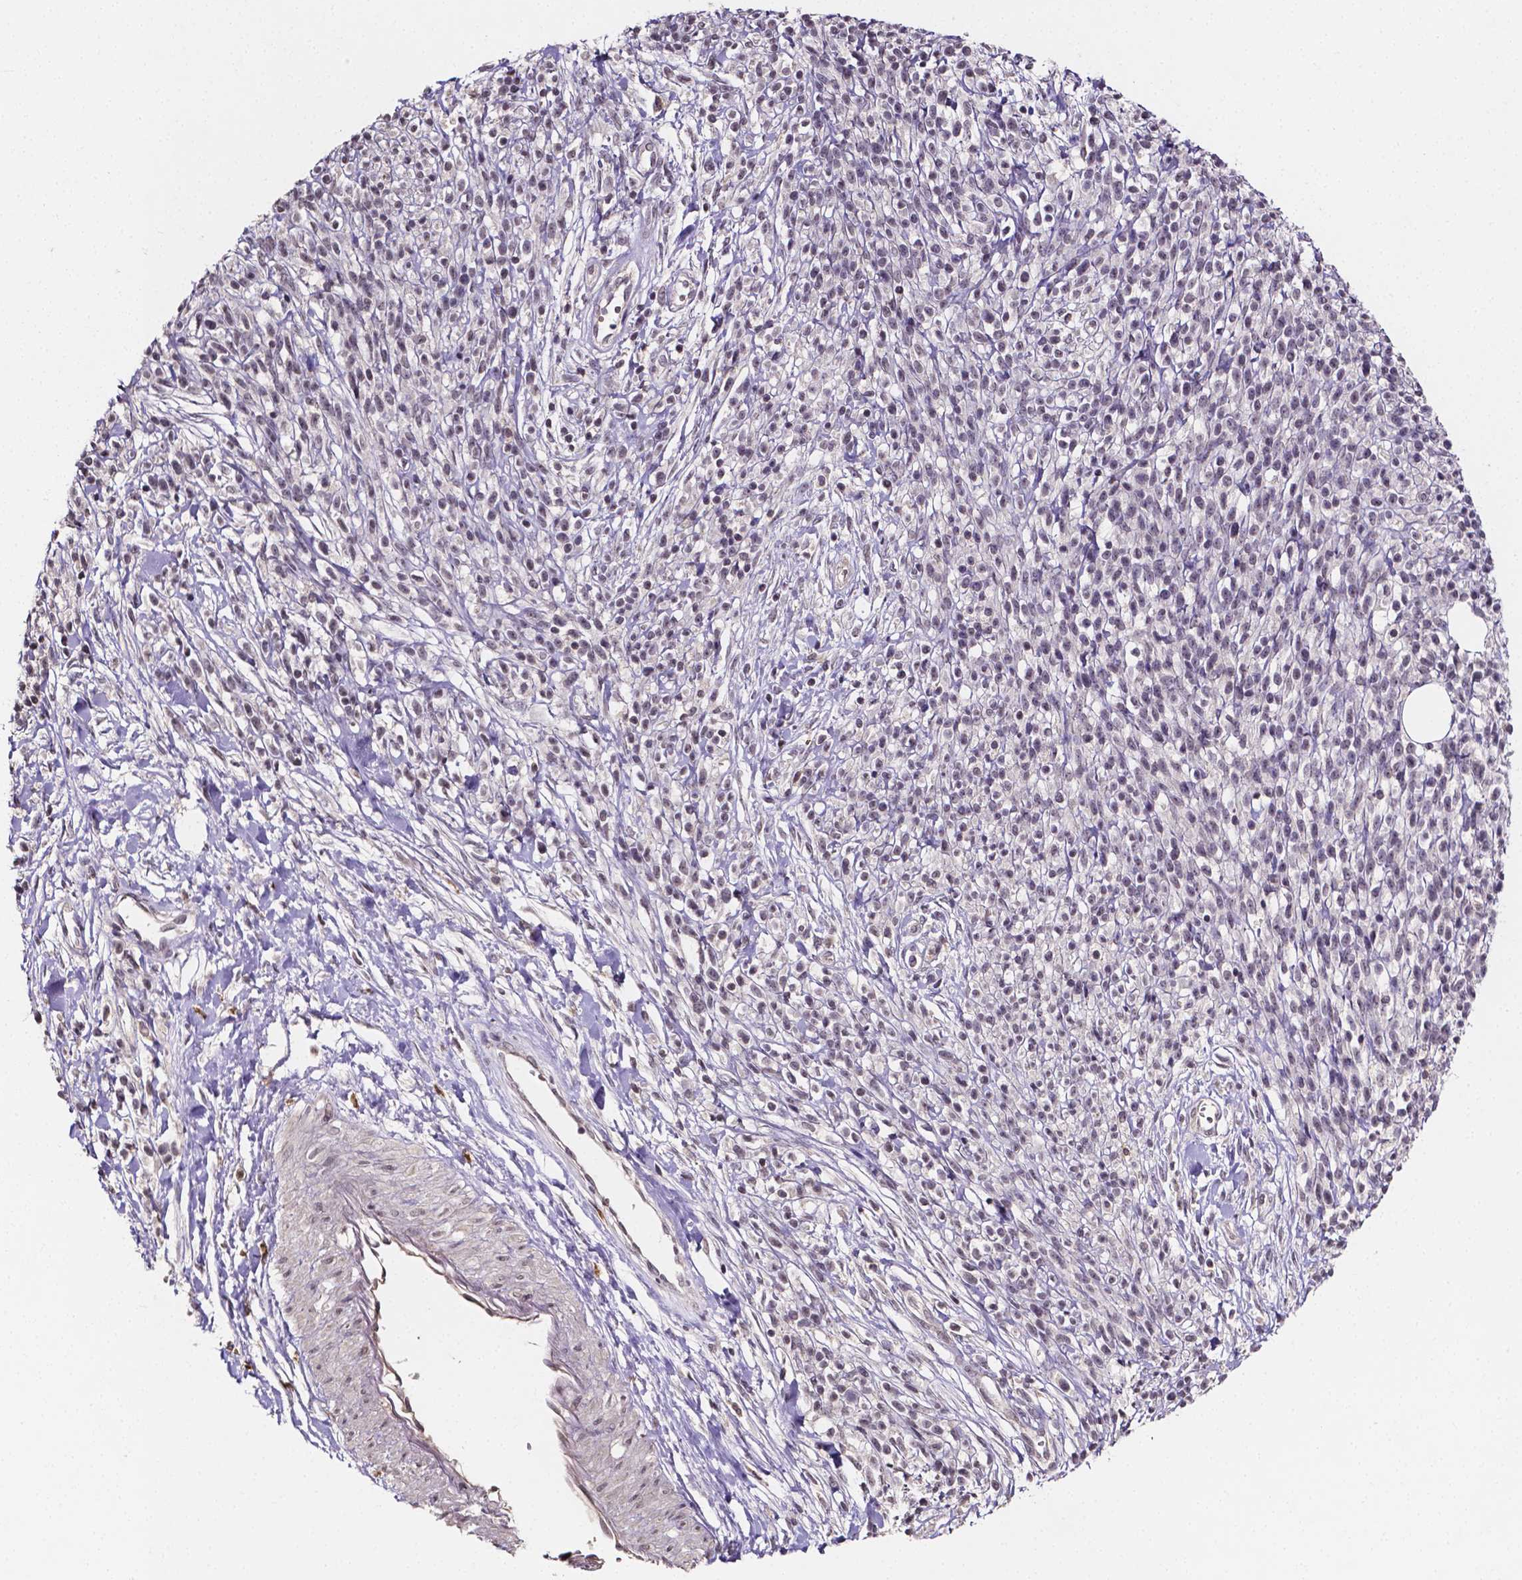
{"staining": {"intensity": "negative", "quantity": "none", "location": "none"}, "tissue": "melanoma", "cell_type": "Tumor cells", "image_type": "cancer", "snomed": [{"axis": "morphology", "description": "Malignant melanoma, NOS"}, {"axis": "topography", "description": "Skin"}, {"axis": "topography", "description": "Skin of trunk"}], "caption": "There is no significant staining in tumor cells of melanoma.", "gene": "NRGN", "patient": {"sex": "male", "age": 74}}